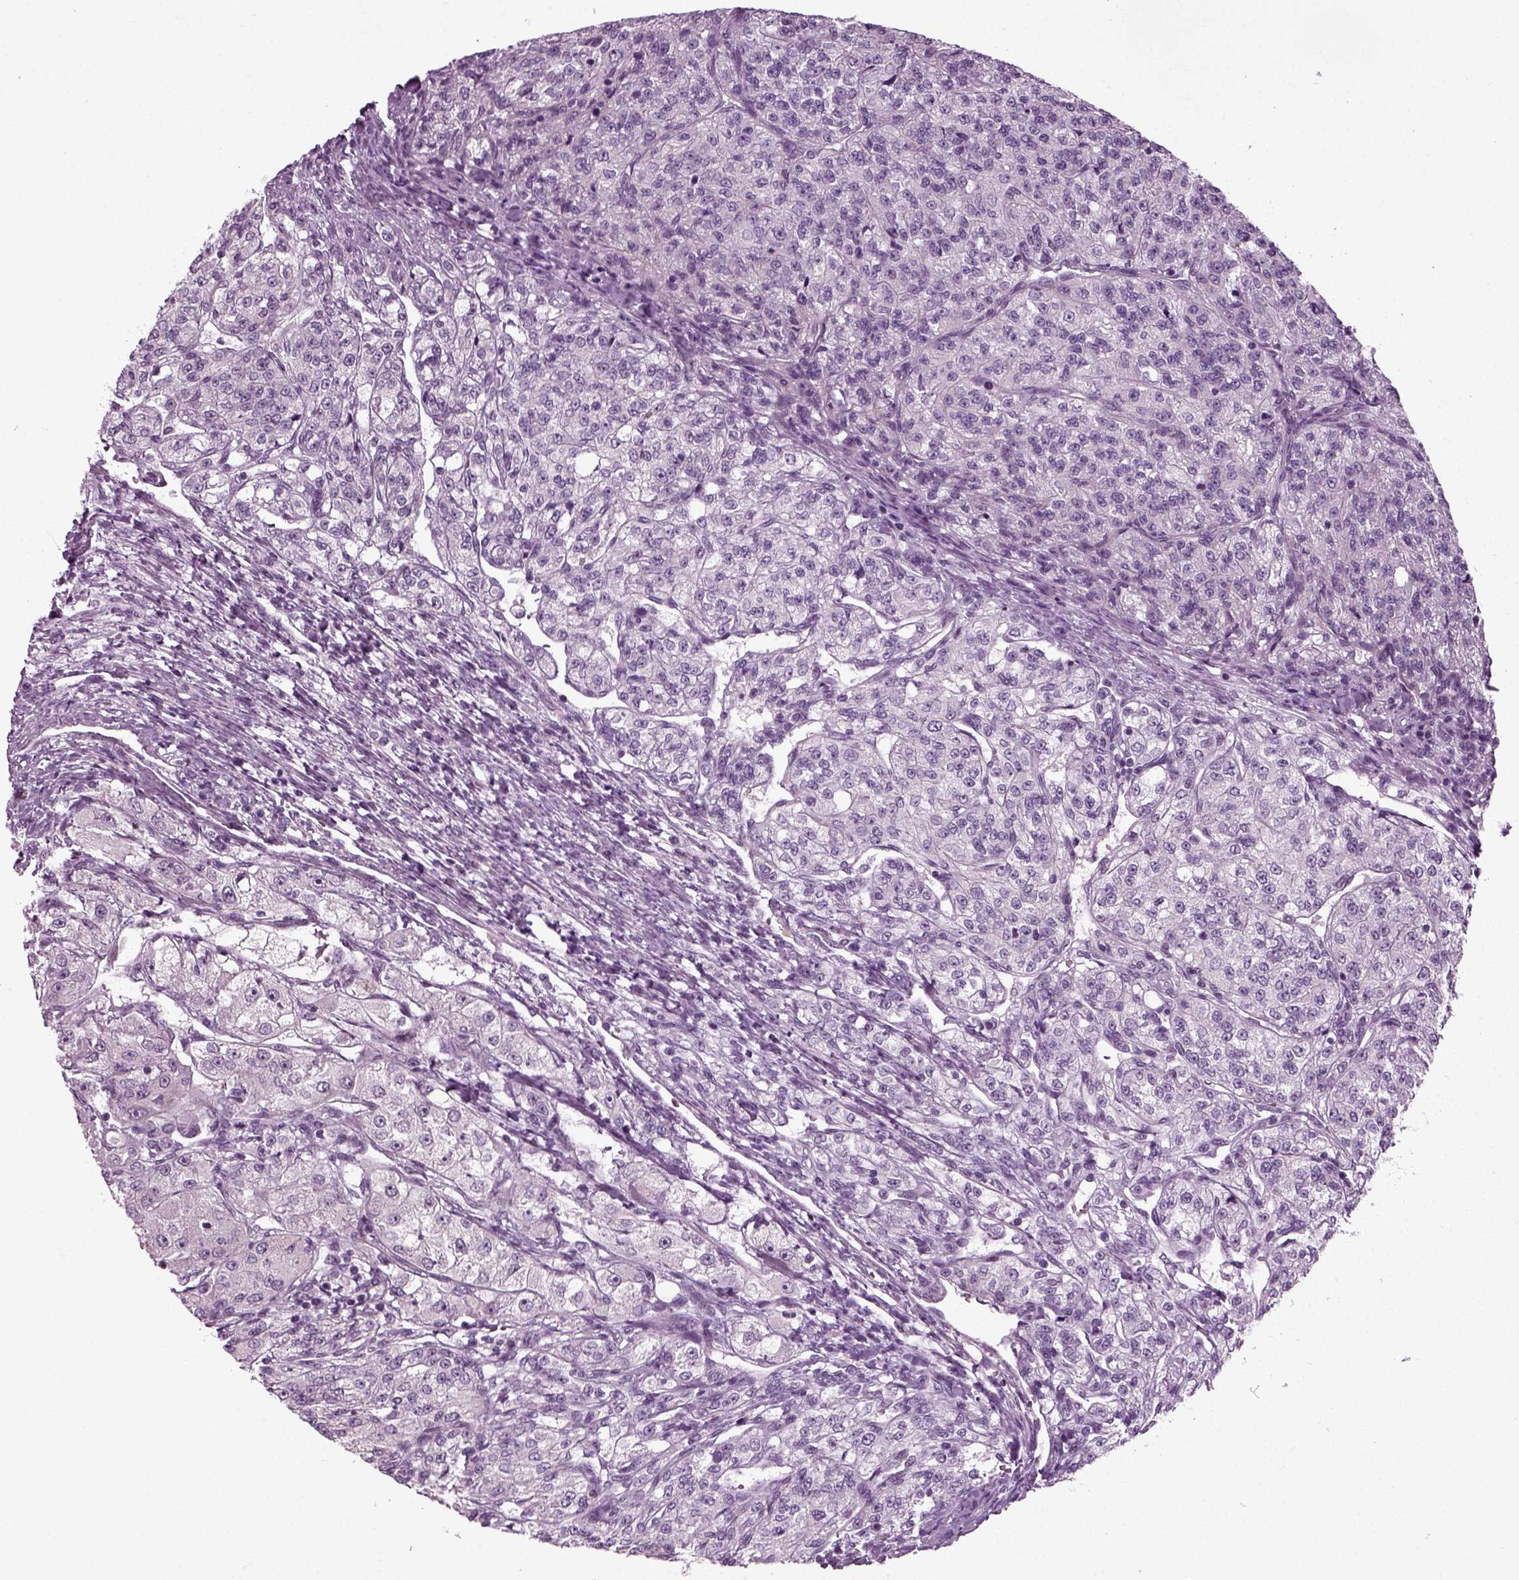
{"staining": {"intensity": "negative", "quantity": "none", "location": "none"}, "tissue": "renal cancer", "cell_type": "Tumor cells", "image_type": "cancer", "snomed": [{"axis": "morphology", "description": "Adenocarcinoma, NOS"}, {"axis": "topography", "description": "Kidney"}], "caption": "Immunohistochemistry micrograph of adenocarcinoma (renal) stained for a protein (brown), which exhibits no staining in tumor cells. Nuclei are stained in blue.", "gene": "SCG5", "patient": {"sex": "female", "age": 63}}